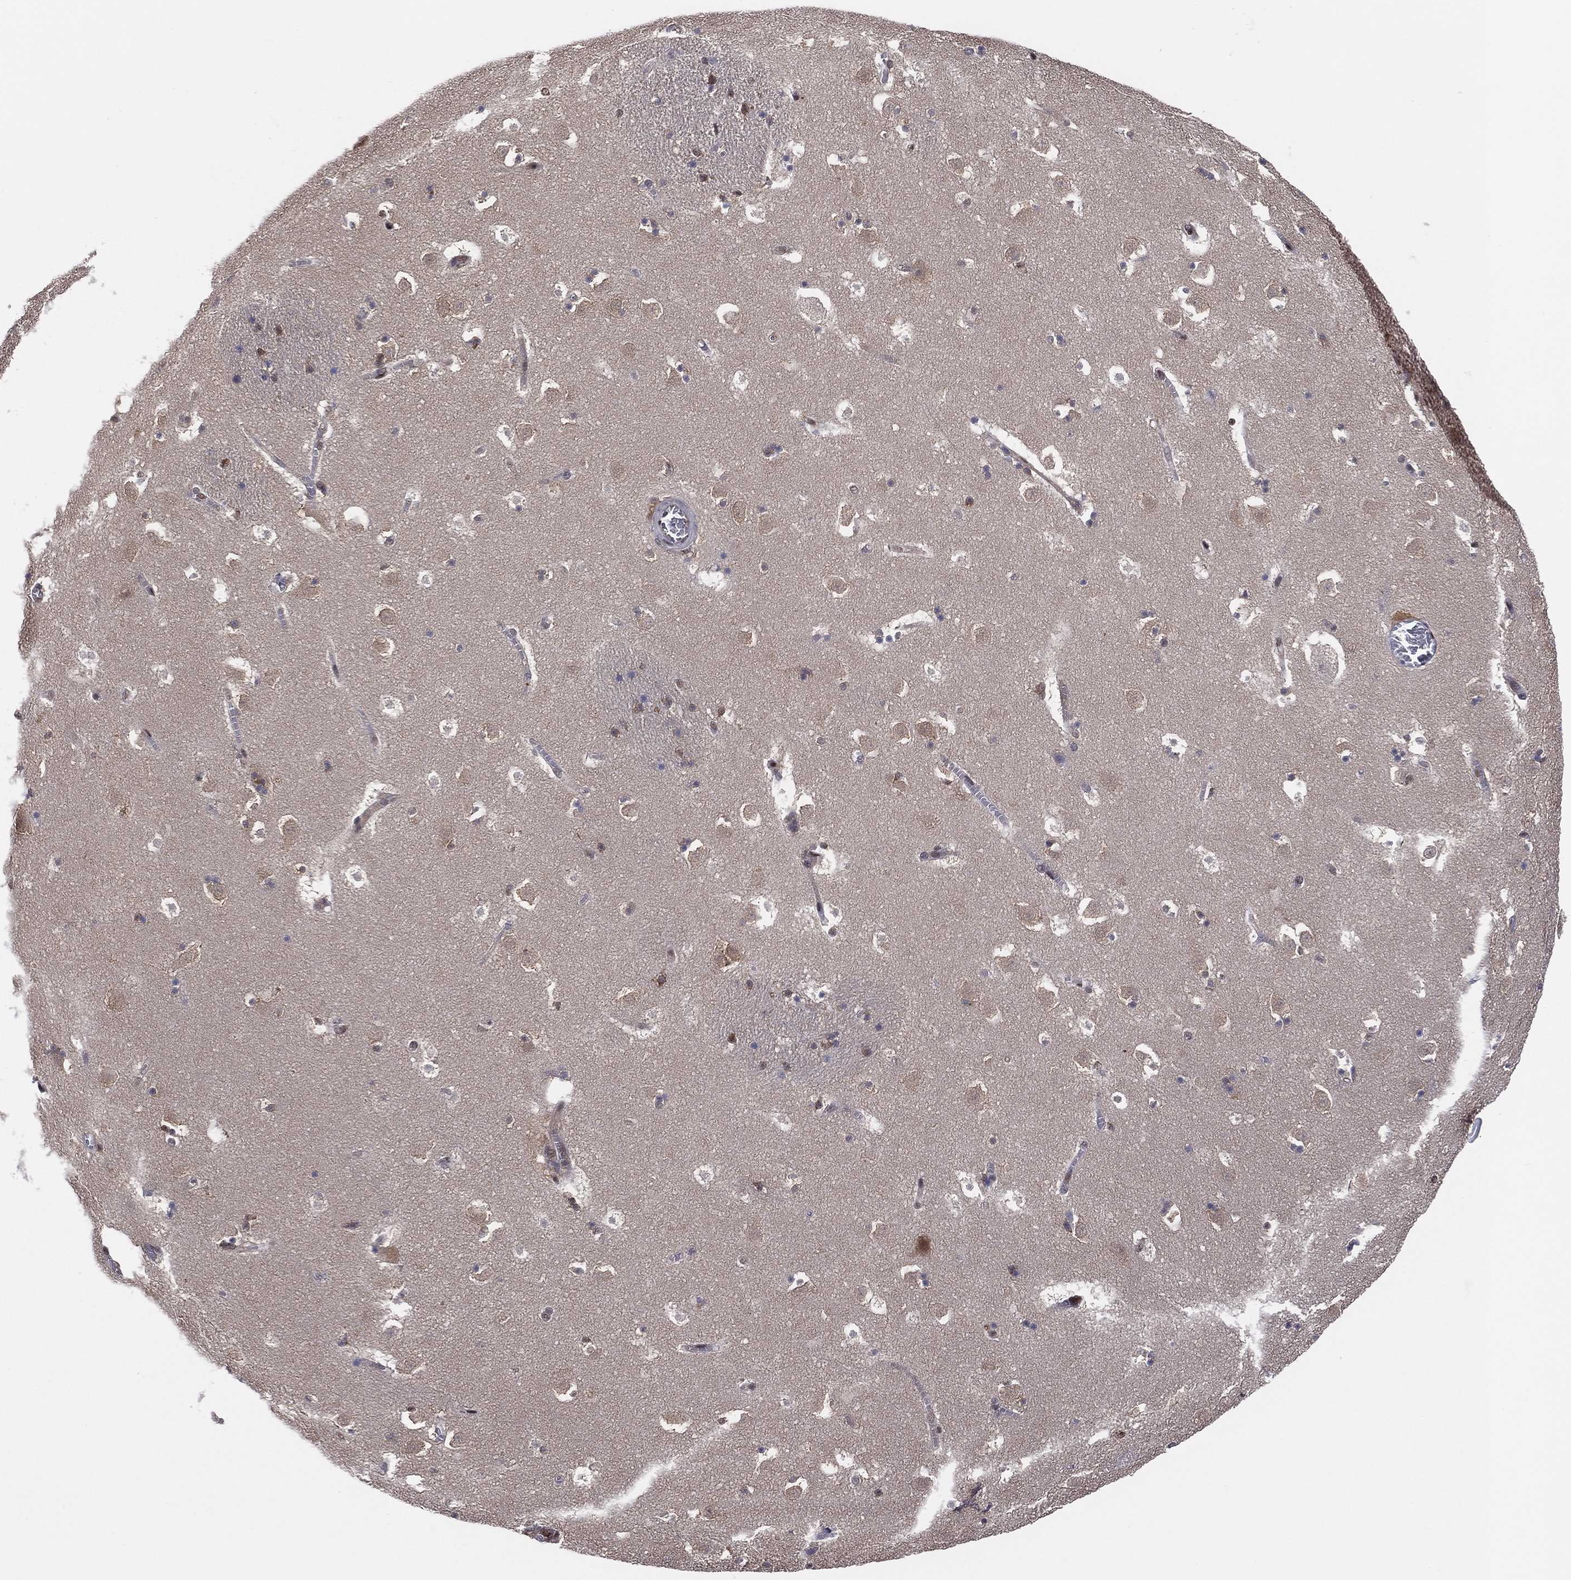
{"staining": {"intensity": "strong", "quantity": "<25%", "location": "nuclear"}, "tissue": "caudate", "cell_type": "Glial cells", "image_type": "normal", "snomed": [{"axis": "morphology", "description": "Normal tissue, NOS"}, {"axis": "topography", "description": "Lateral ventricle wall"}], "caption": "Unremarkable caudate was stained to show a protein in brown. There is medium levels of strong nuclear expression in about <25% of glial cells.", "gene": "PSMA1", "patient": {"sex": "female", "age": 42}}